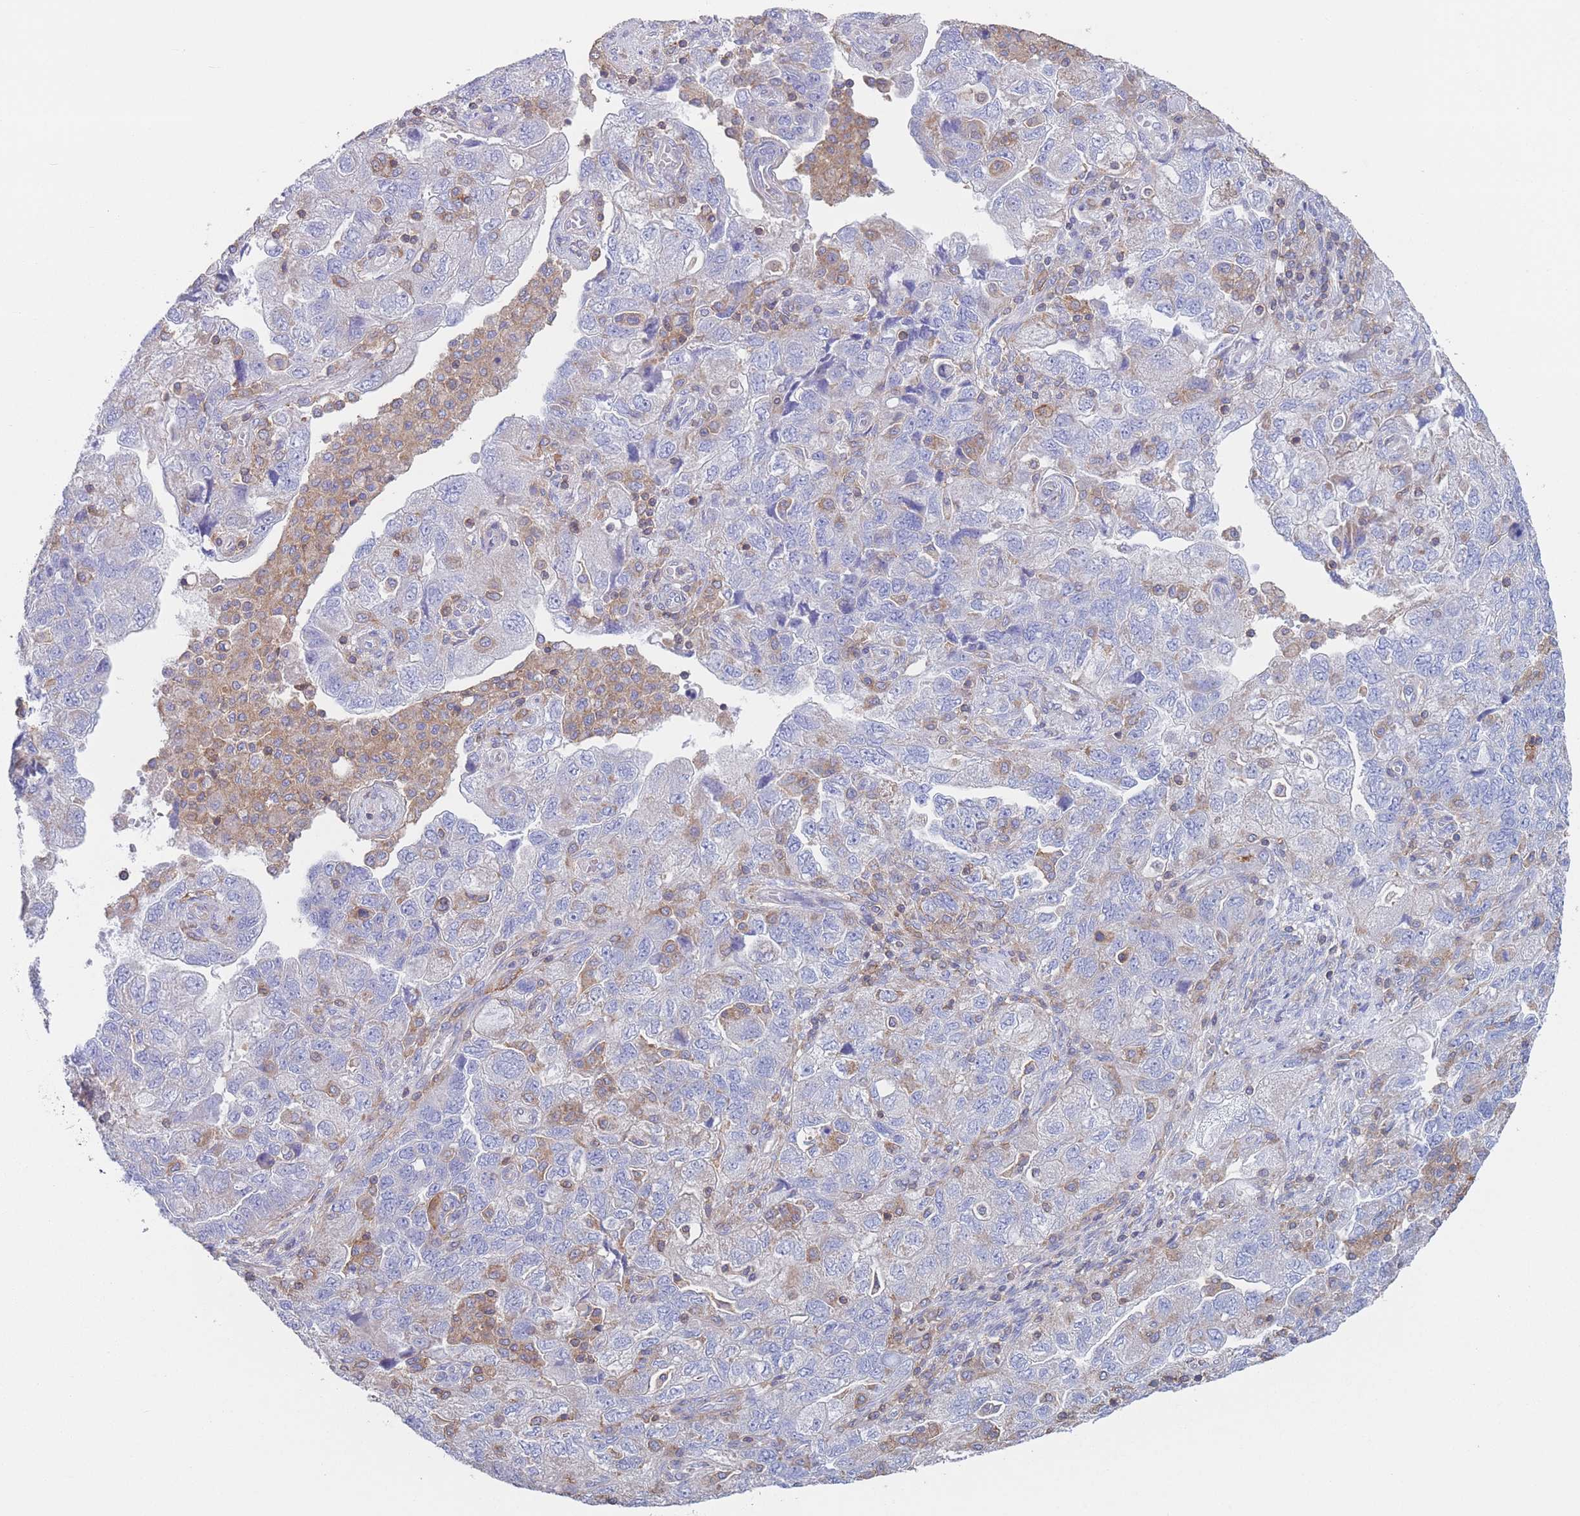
{"staining": {"intensity": "weak", "quantity": "<25%", "location": "cytoplasmic/membranous"}, "tissue": "ovarian cancer", "cell_type": "Tumor cells", "image_type": "cancer", "snomed": [{"axis": "morphology", "description": "Carcinoma, endometroid"}, {"axis": "topography", "description": "Ovary"}], "caption": "This is an immunohistochemistry (IHC) image of human ovarian cancer (endometroid carcinoma). There is no expression in tumor cells.", "gene": "ADH1A", "patient": {"sex": "female", "age": 51}}